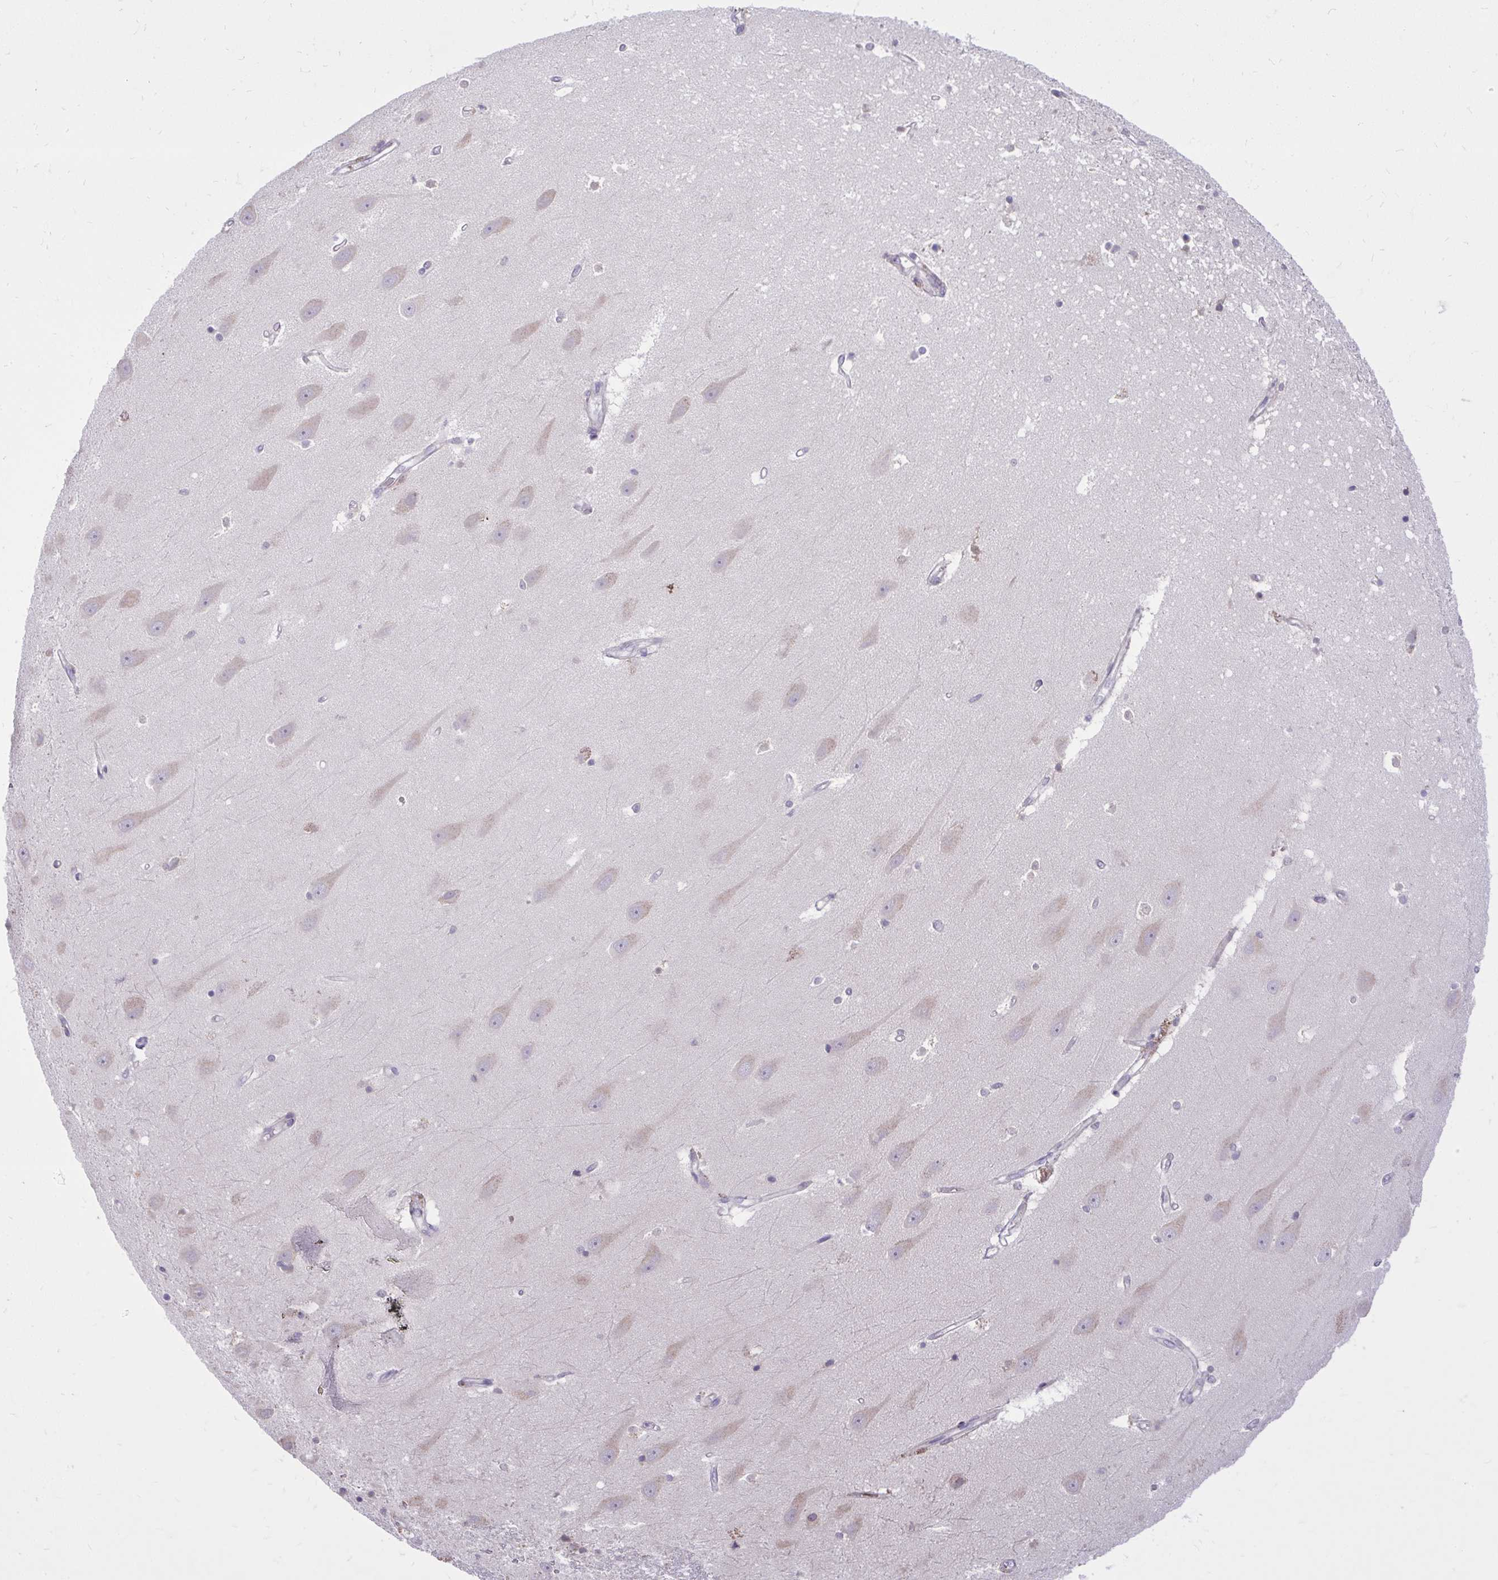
{"staining": {"intensity": "negative", "quantity": "none", "location": "none"}, "tissue": "hippocampus", "cell_type": "Glial cells", "image_type": "normal", "snomed": [{"axis": "morphology", "description": "Normal tissue, NOS"}, {"axis": "topography", "description": "Hippocampus"}], "caption": "A histopathology image of human hippocampus is negative for staining in glial cells. Nuclei are stained in blue.", "gene": "DPY19L1", "patient": {"sex": "male", "age": 63}}